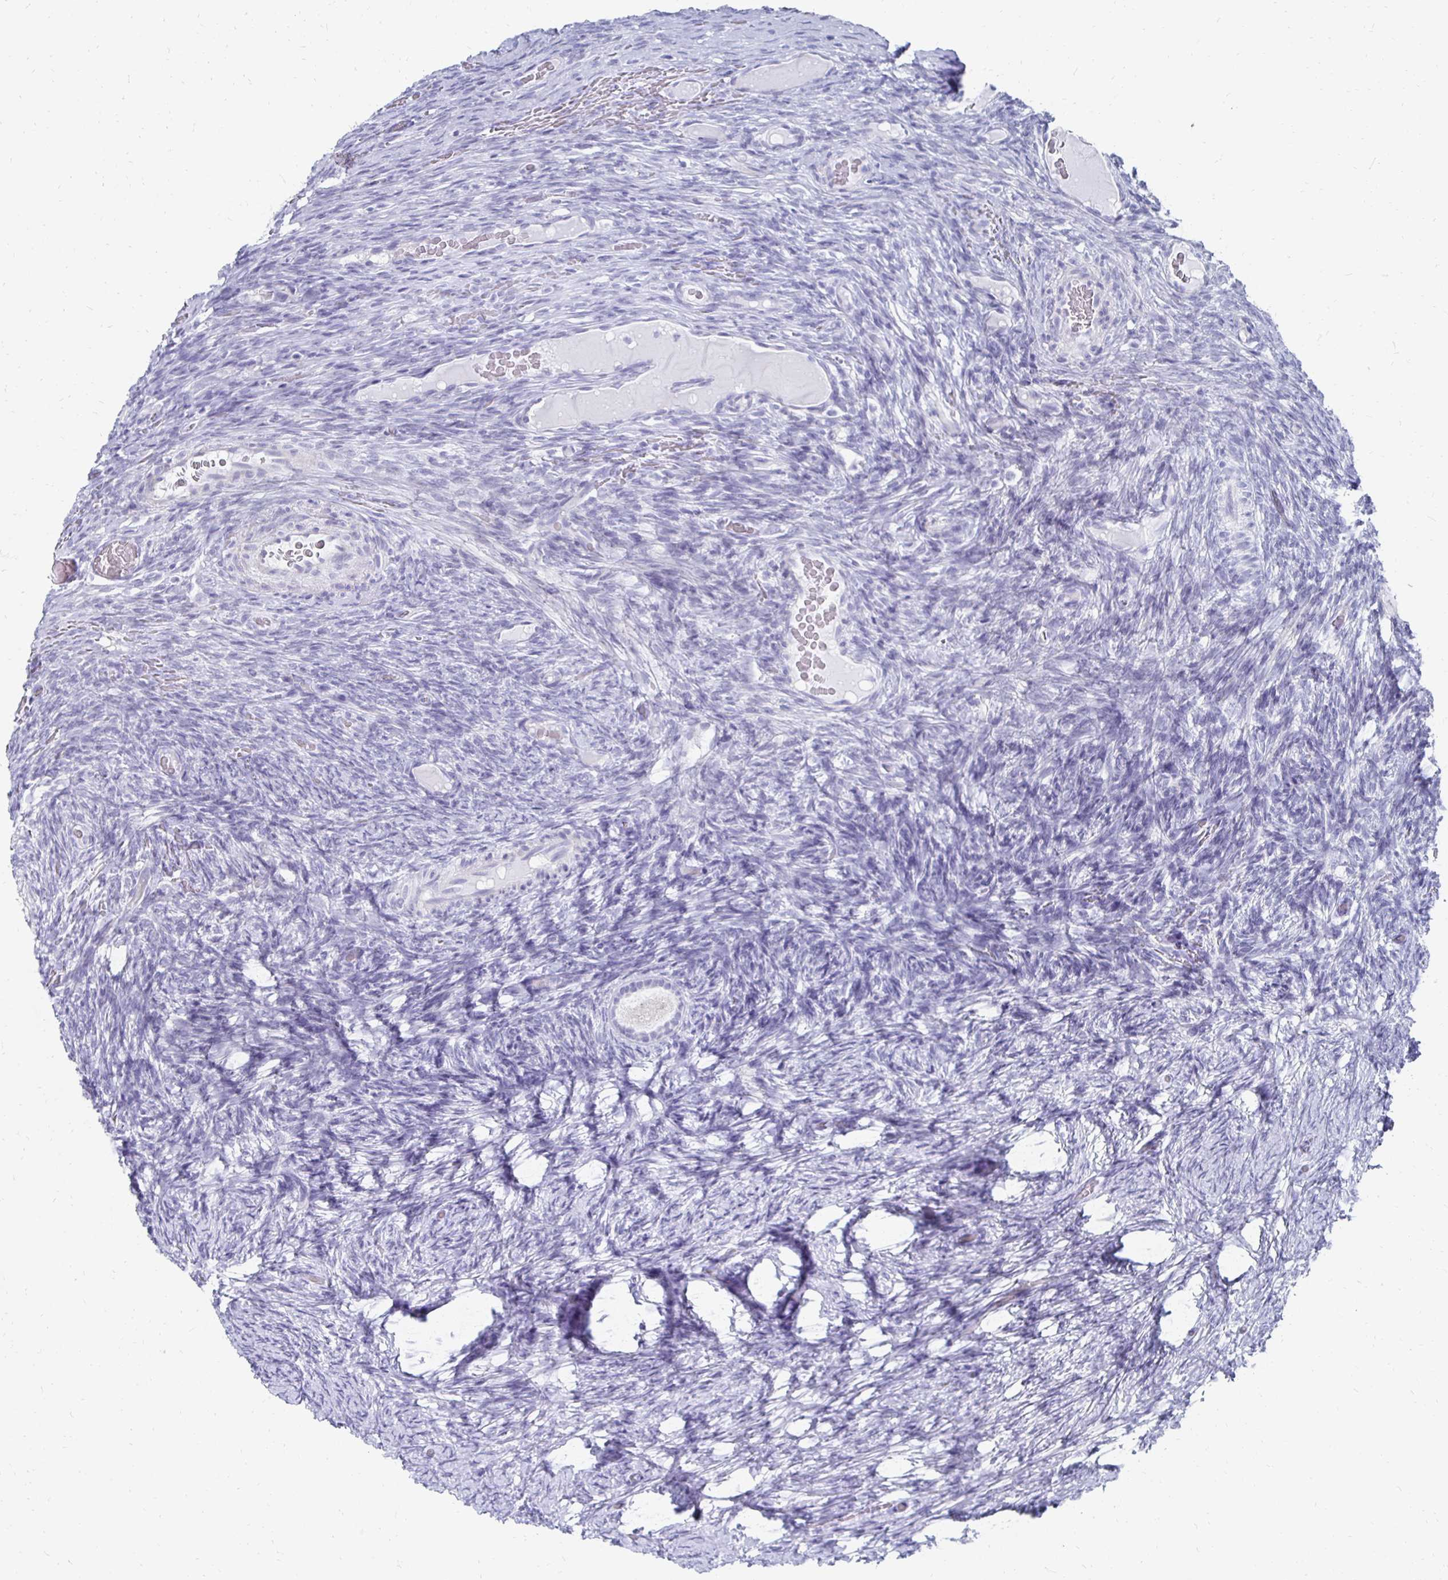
{"staining": {"intensity": "negative", "quantity": "none", "location": "none"}, "tissue": "ovary", "cell_type": "Follicle cells", "image_type": "normal", "snomed": [{"axis": "morphology", "description": "Normal tissue, NOS"}, {"axis": "topography", "description": "Ovary"}], "caption": "Immunohistochemical staining of normal ovary reveals no significant expression in follicle cells.", "gene": "SYCP3", "patient": {"sex": "female", "age": 34}}